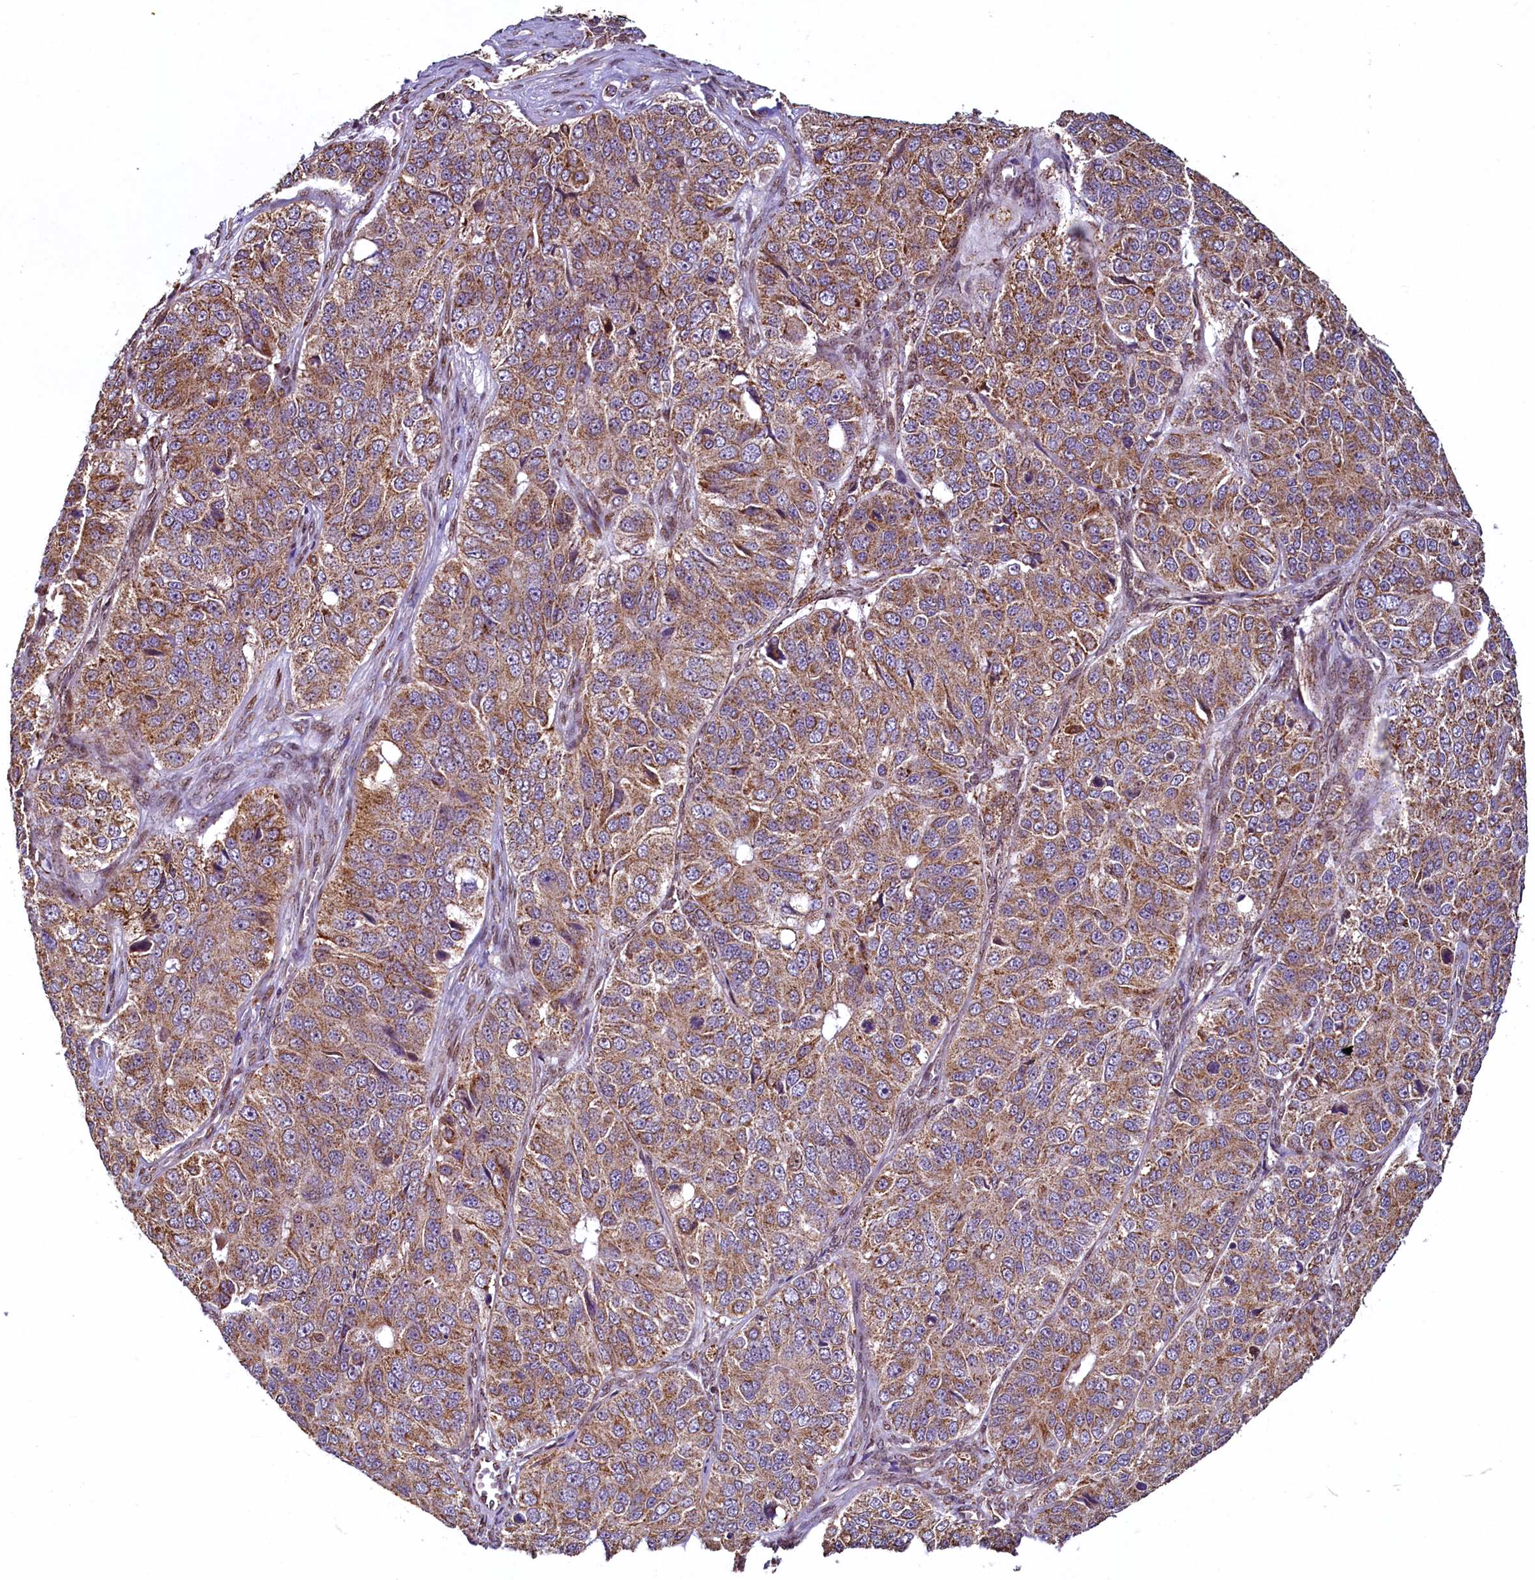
{"staining": {"intensity": "moderate", "quantity": ">75%", "location": "cytoplasmic/membranous"}, "tissue": "ovarian cancer", "cell_type": "Tumor cells", "image_type": "cancer", "snomed": [{"axis": "morphology", "description": "Carcinoma, endometroid"}, {"axis": "topography", "description": "Ovary"}], "caption": "Protein staining of endometroid carcinoma (ovarian) tissue exhibits moderate cytoplasmic/membranous staining in approximately >75% of tumor cells.", "gene": "ZNF577", "patient": {"sex": "female", "age": 51}}